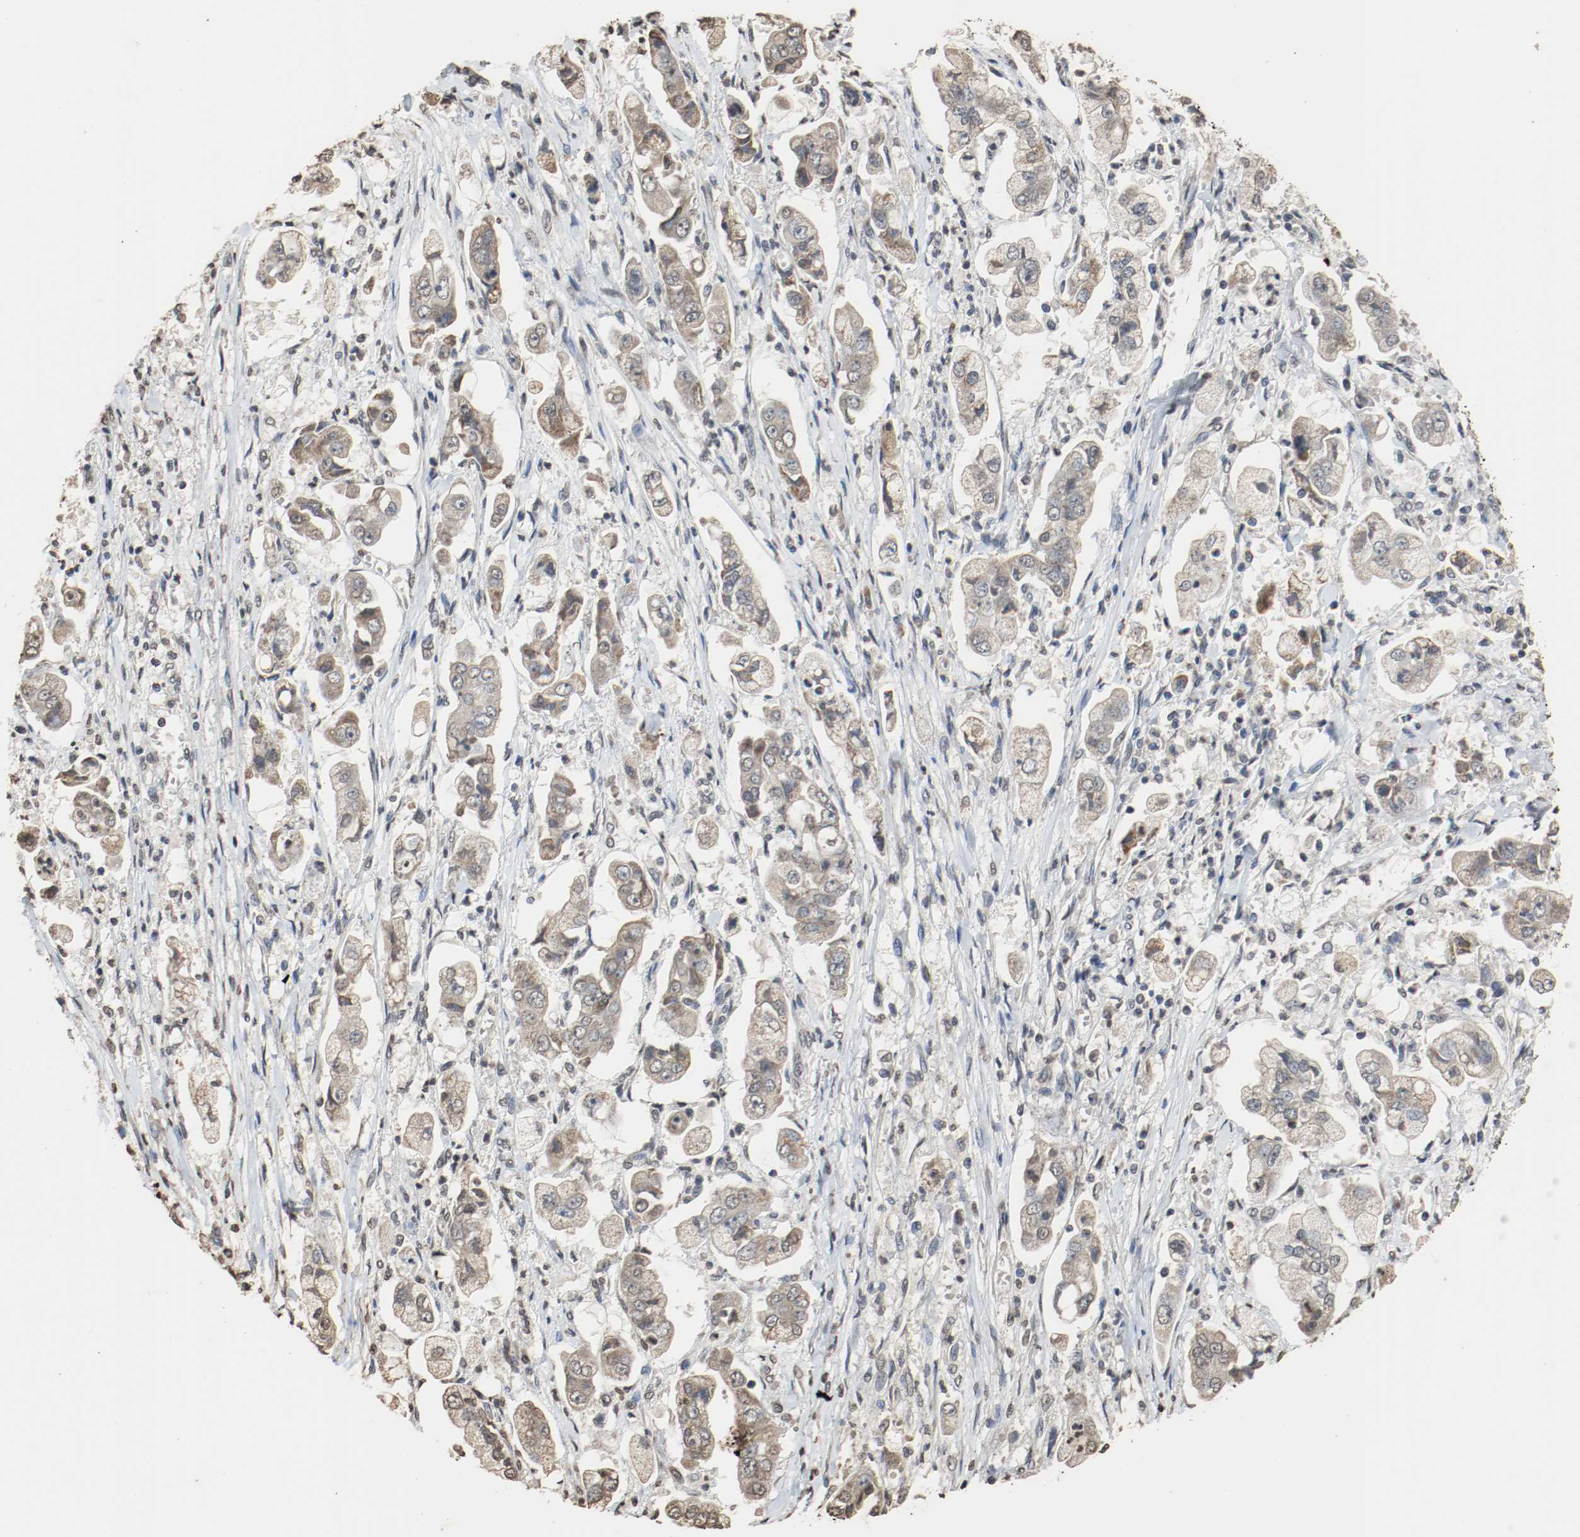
{"staining": {"intensity": "weak", "quantity": ">75%", "location": "cytoplasmic/membranous"}, "tissue": "stomach cancer", "cell_type": "Tumor cells", "image_type": "cancer", "snomed": [{"axis": "morphology", "description": "Adenocarcinoma, NOS"}, {"axis": "topography", "description": "Stomach"}], "caption": "Human stomach adenocarcinoma stained with a brown dye displays weak cytoplasmic/membranous positive expression in about >75% of tumor cells.", "gene": "RTN4", "patient": {"sex": "male", "age": 62}}